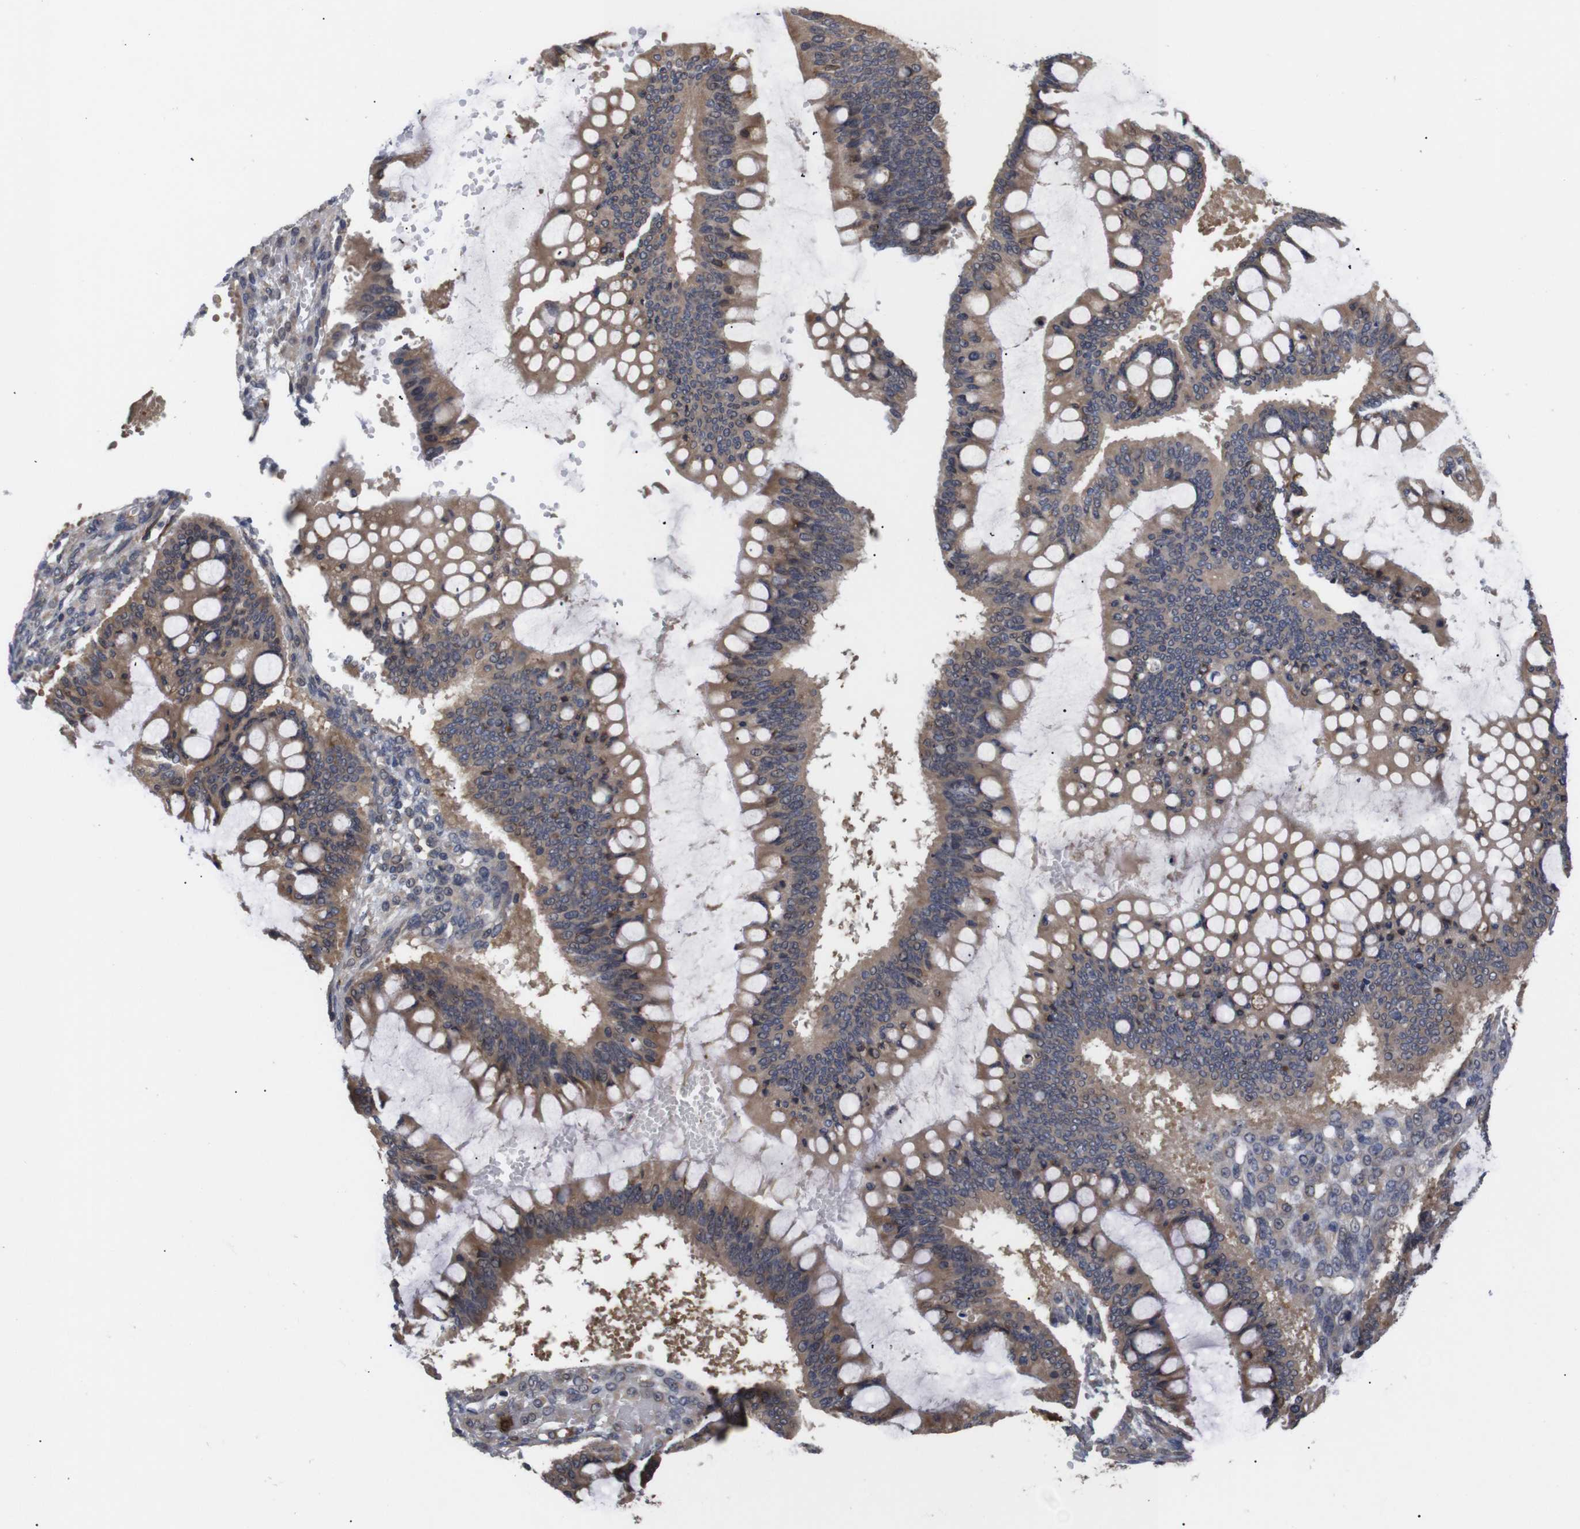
{"staining": {"intensity": "moderate", "quantity": ">75%", "location": "cytoplasmic/membranous"}, "tissue": "ovarian cancer", "cell_type": "Tumor cells", "image_type": "cancer", "snomed": [{"axis": "morphology", "description": "Cystadenocarcinoma, mucinous, NOS"}, {"axis": "topography", "description": "Ovary"}], "caption": "Protein expression analysis of ovarian cancer reveals moderate cytoplasmic/membranous expression in about >75% of tumor cells. Ihc stains the protein in brown and the nuclei are stained blue.", "gene": "PDLIM5", "patient": {"sex": "female", "age": 73}}